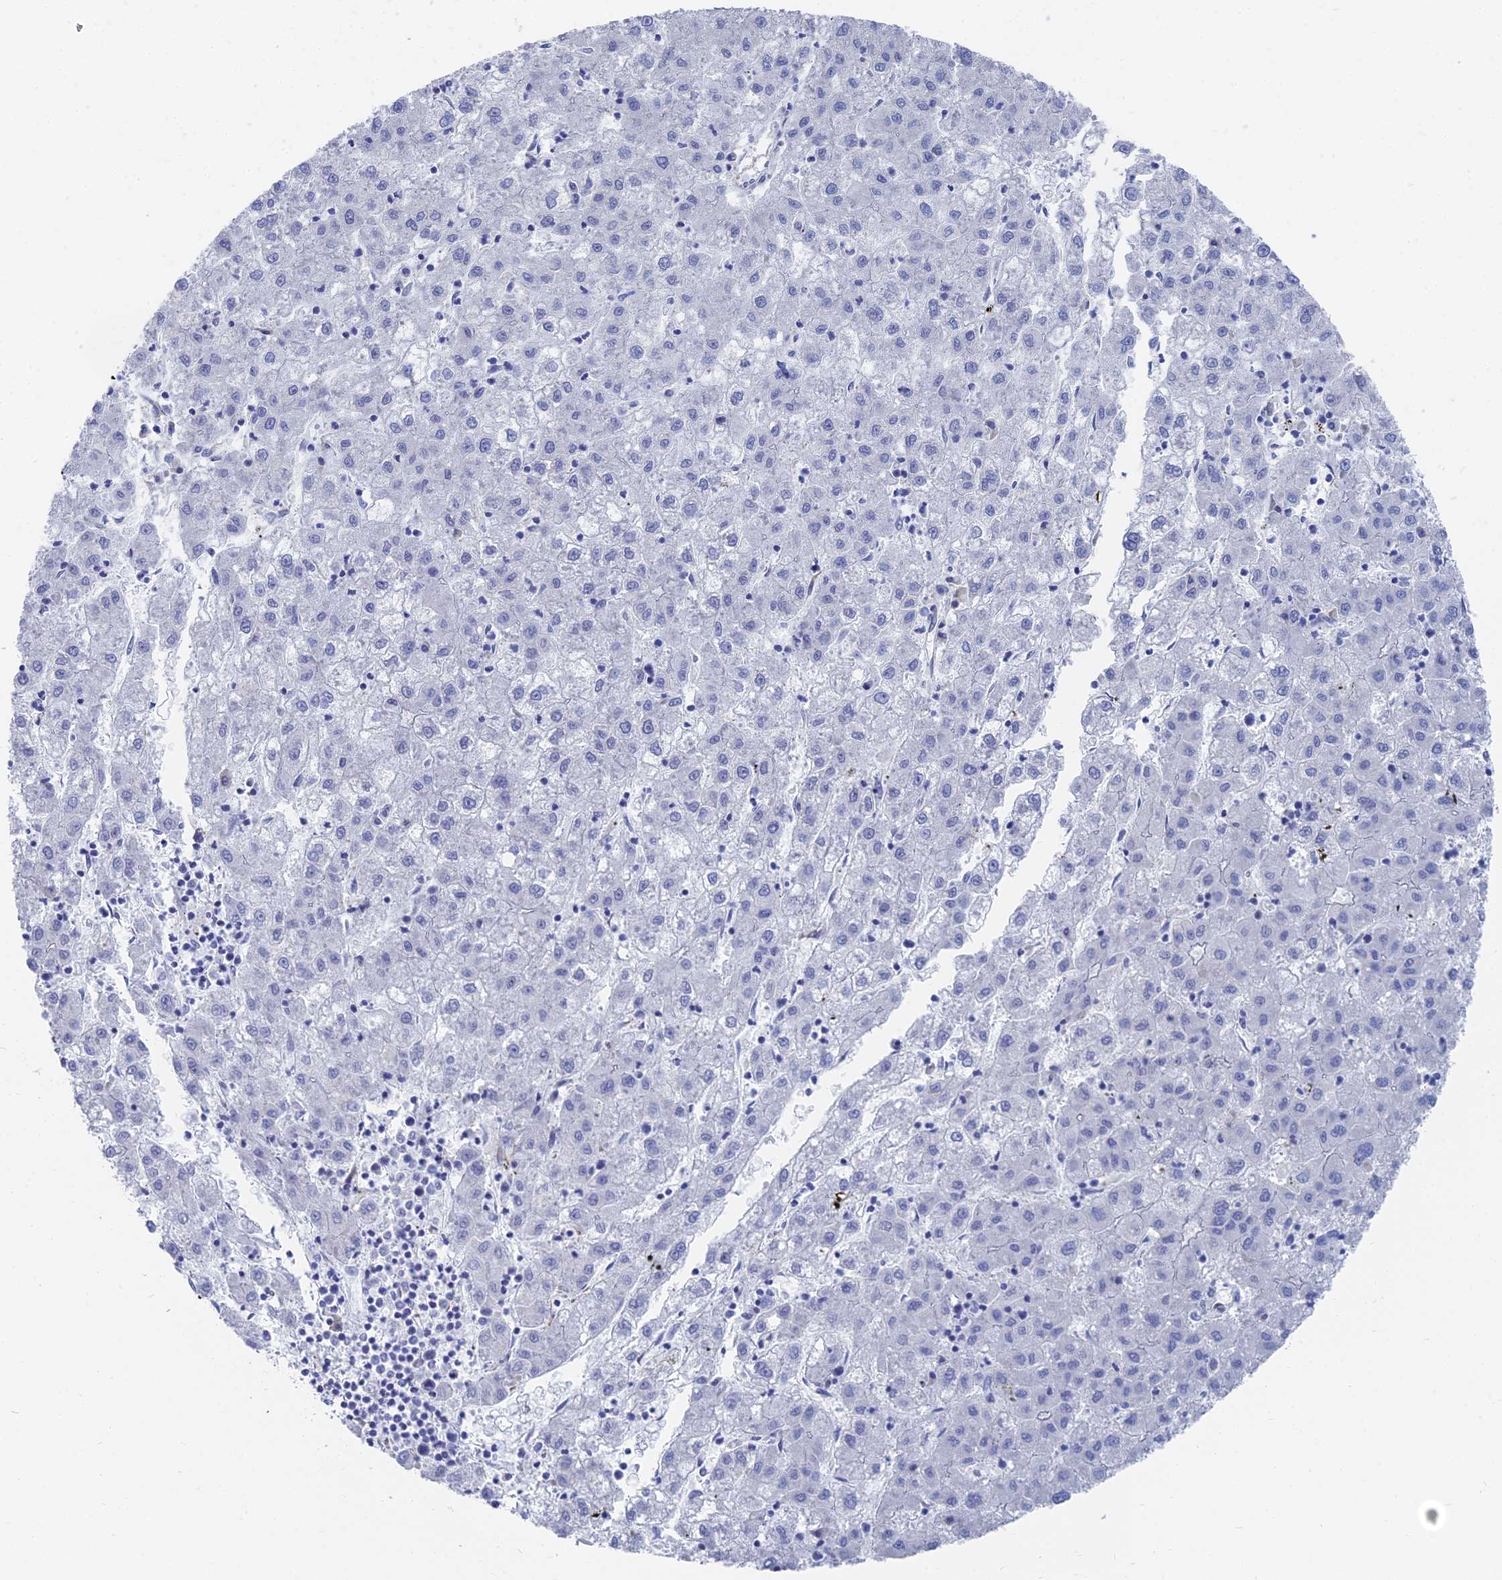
{"staining": {"intensity": "negative", "quantity": "none", "location": "none"}, "tissue": "liver cancer", "cell_type": "Tumor cells", "image_type": "cancer", "snomed": [{"axis": "morphology", "description": "Carcinoma, Hepatocellular, NOS"}, {"axis": "topography", "description": "Liver"}], "caption": "DAB immunohistochemical staining of human hepatocellular carcinoma (liver) reveals no significant expression in tumor cells. (IHC, brightfield microscopy, high magnification).", "gene": "TNNT3", "patient": {"sex": "male", "age": 72}}